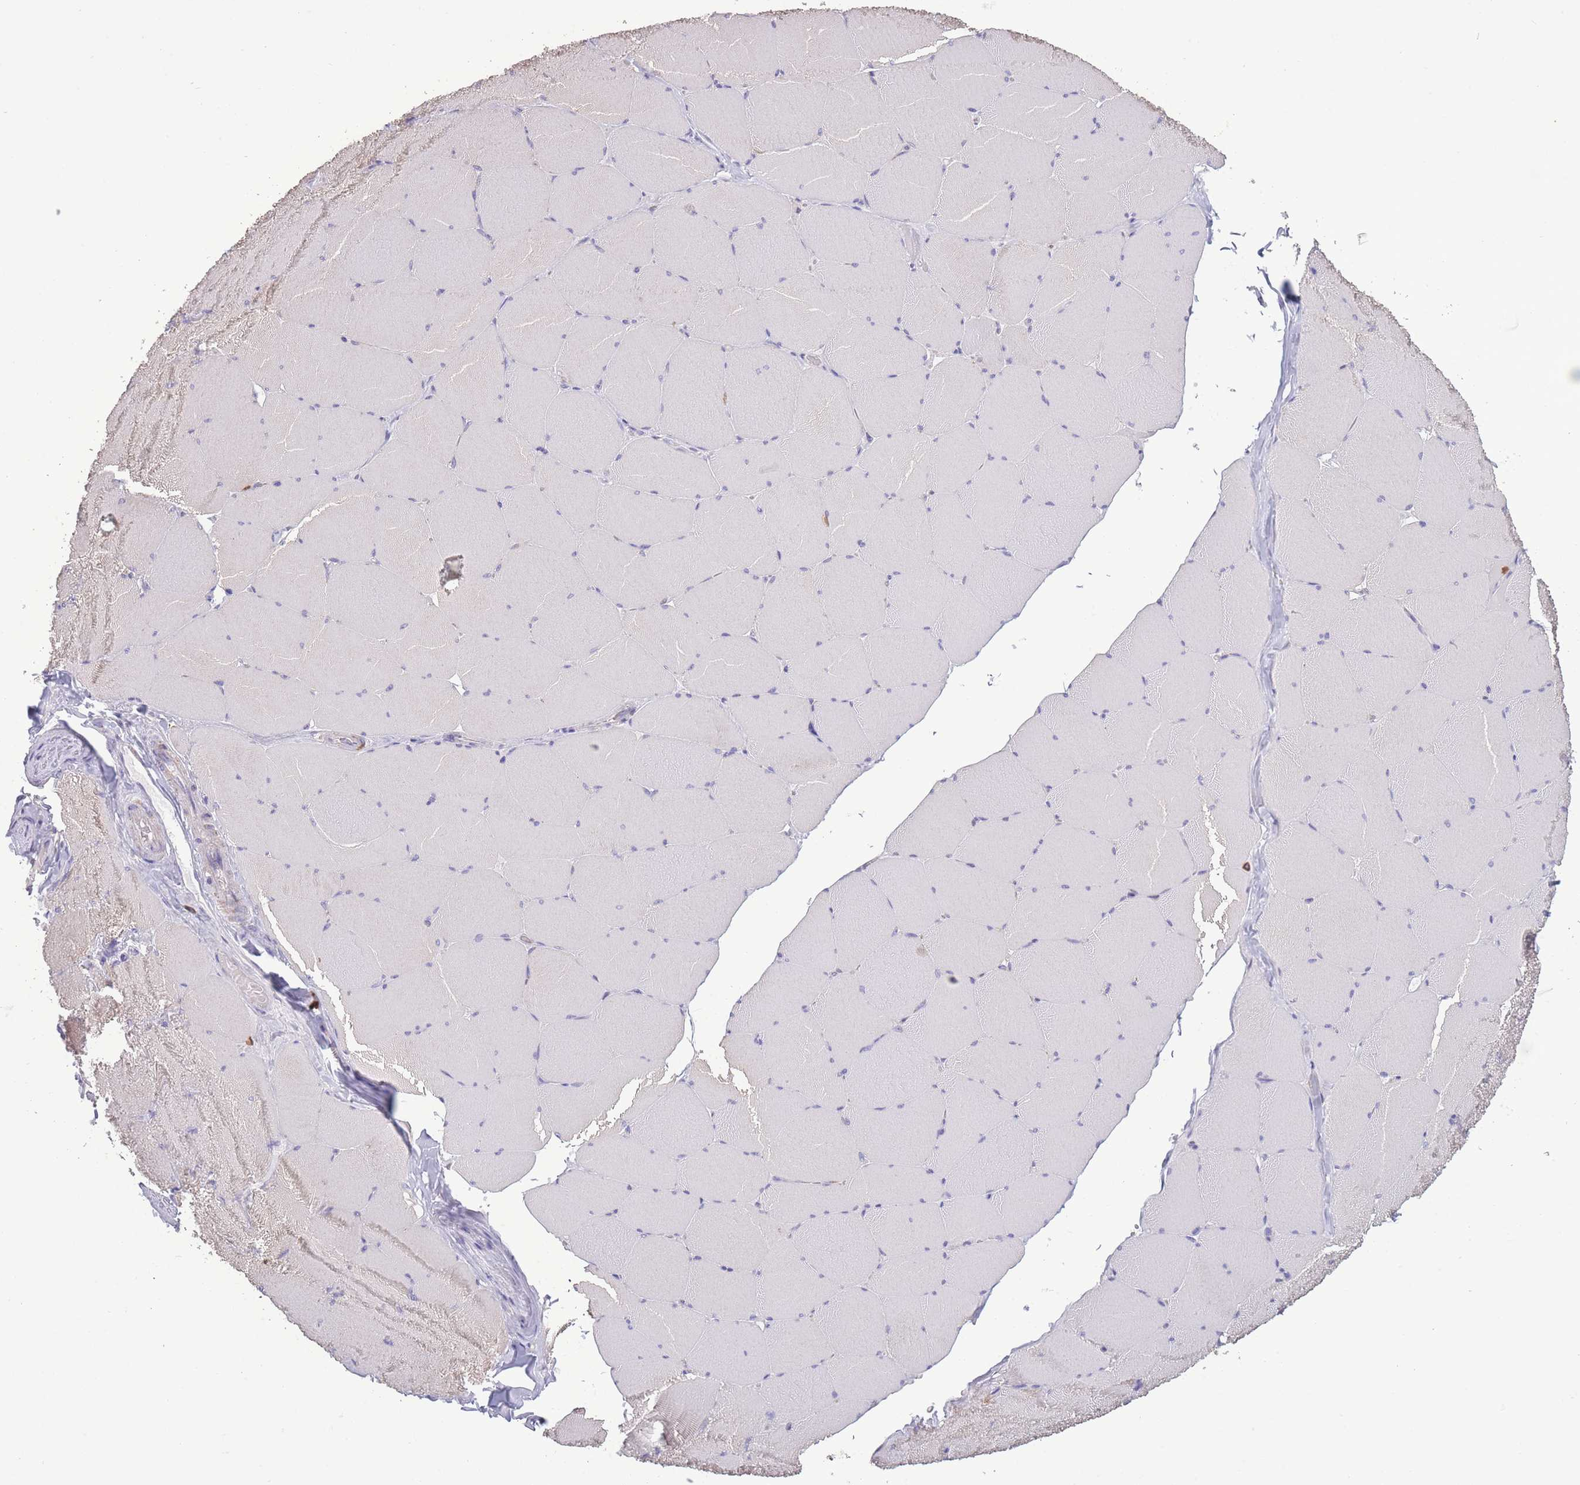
{"staining": {"intensity": "weak", "quantity": "<25%", "location": "cytoplasmic/membranous"}, "tissue": "skeletal muscle", "cell_type": "Myocytes", "image_type": "normal", "snomed": [{"axis": "morphology", "description": "Normal tissue, NOS"}, {"axis": "topography", "description": "Skeletal muscle"}, {"axis": "topography", "description": "Head-Neck"}], "caption": "Skeletal muscle stained for a protein using IHC shows no expression myocytes.", "gene": "PDHA1", "patient": {"sex": "male", "age": 66}}